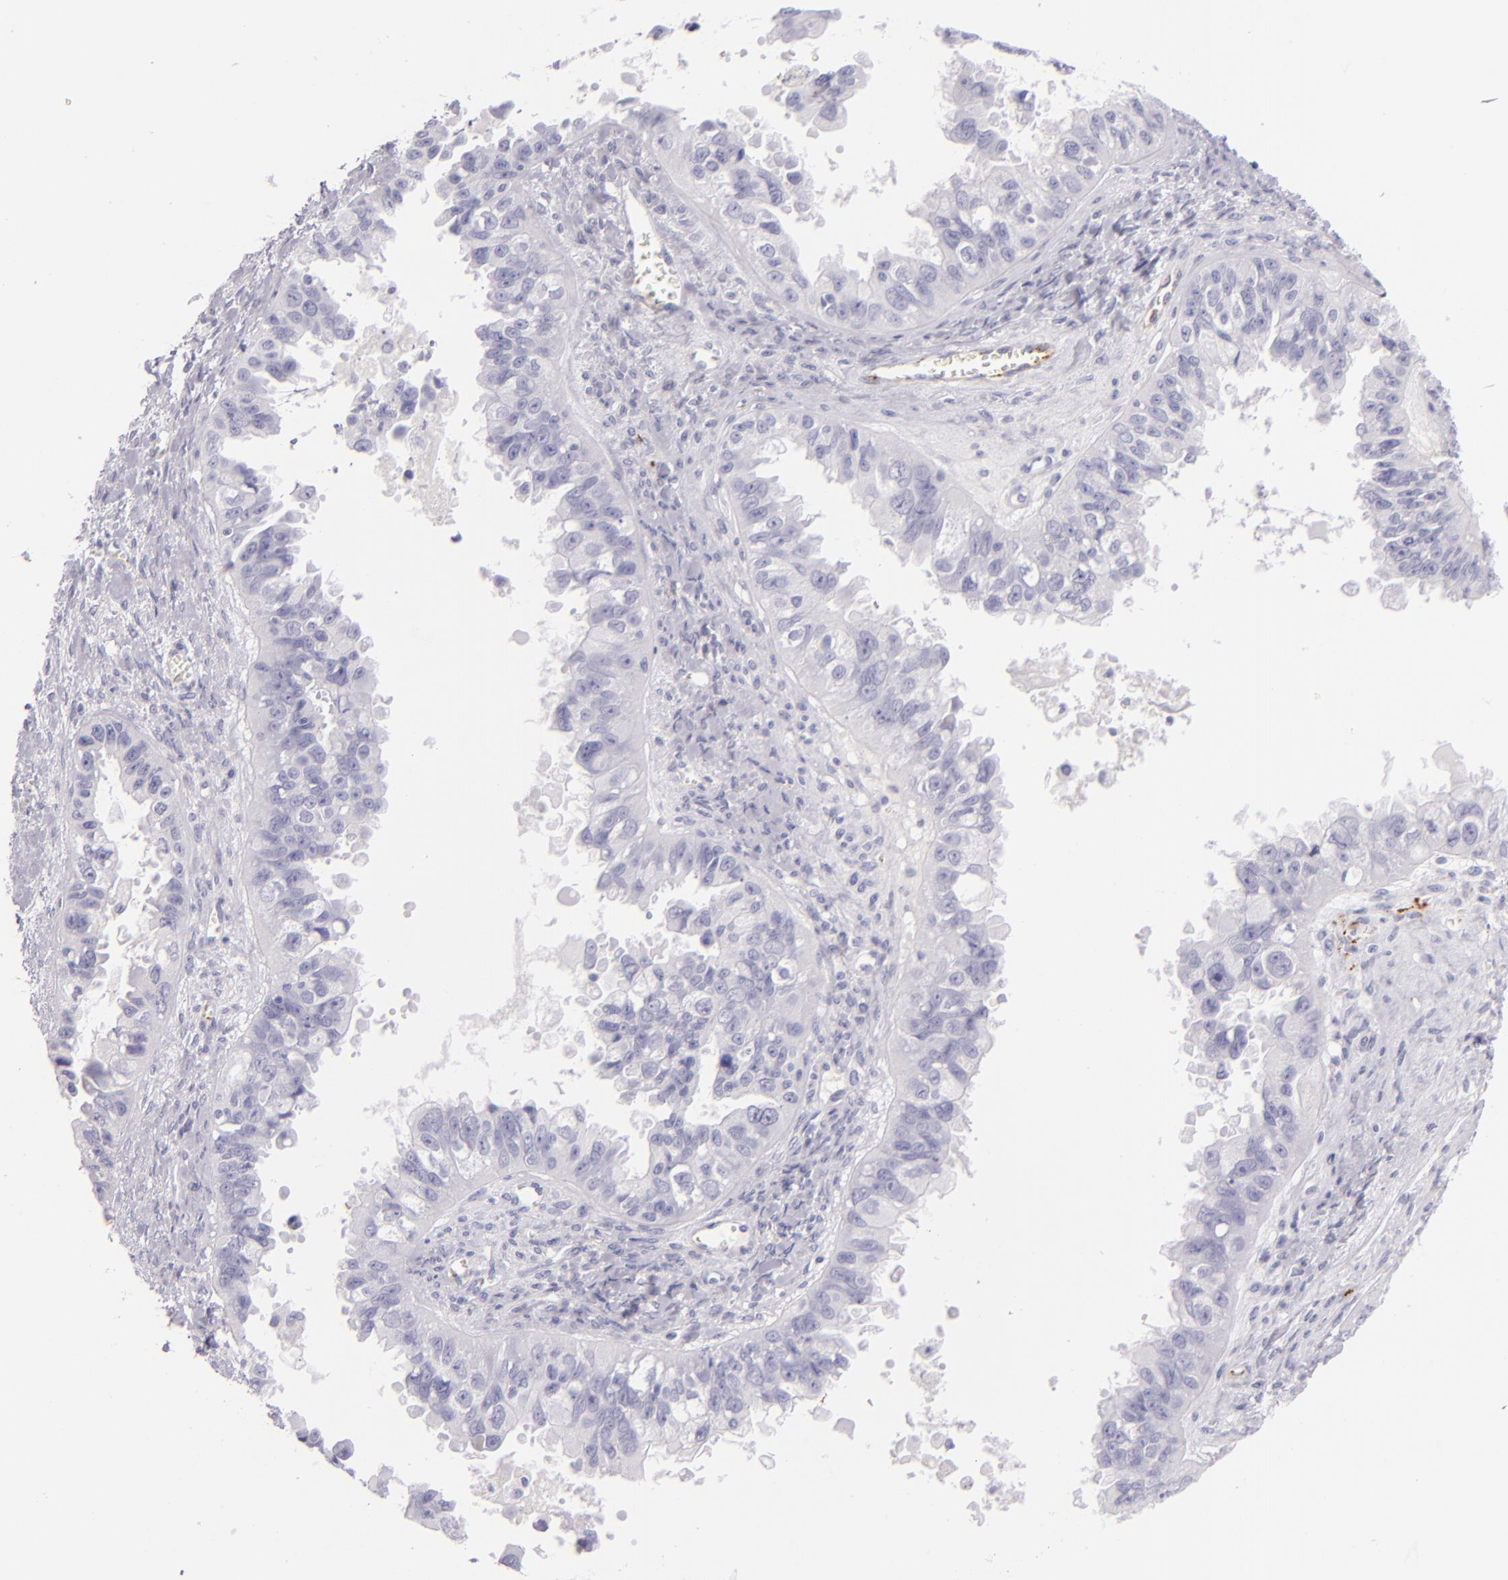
{"staining": {"intensity": "negative", "quantity": "none", "location": "none"}, "tissue": "ovarian cancer", "cell_type": "Tumor cells", "image_type": "cancer", "snomed": [{"axis": "morphology", "description": "Carcinoma, endometroid"}, {"axis": "topography", "description": "Ovary"}], "caption": "This is an immunohistochemistry micrograph of ovarian cancer. There is no positivity in tumor cells.", "gene": "SELP", "patient": {"sex": "female", "age": 85}}